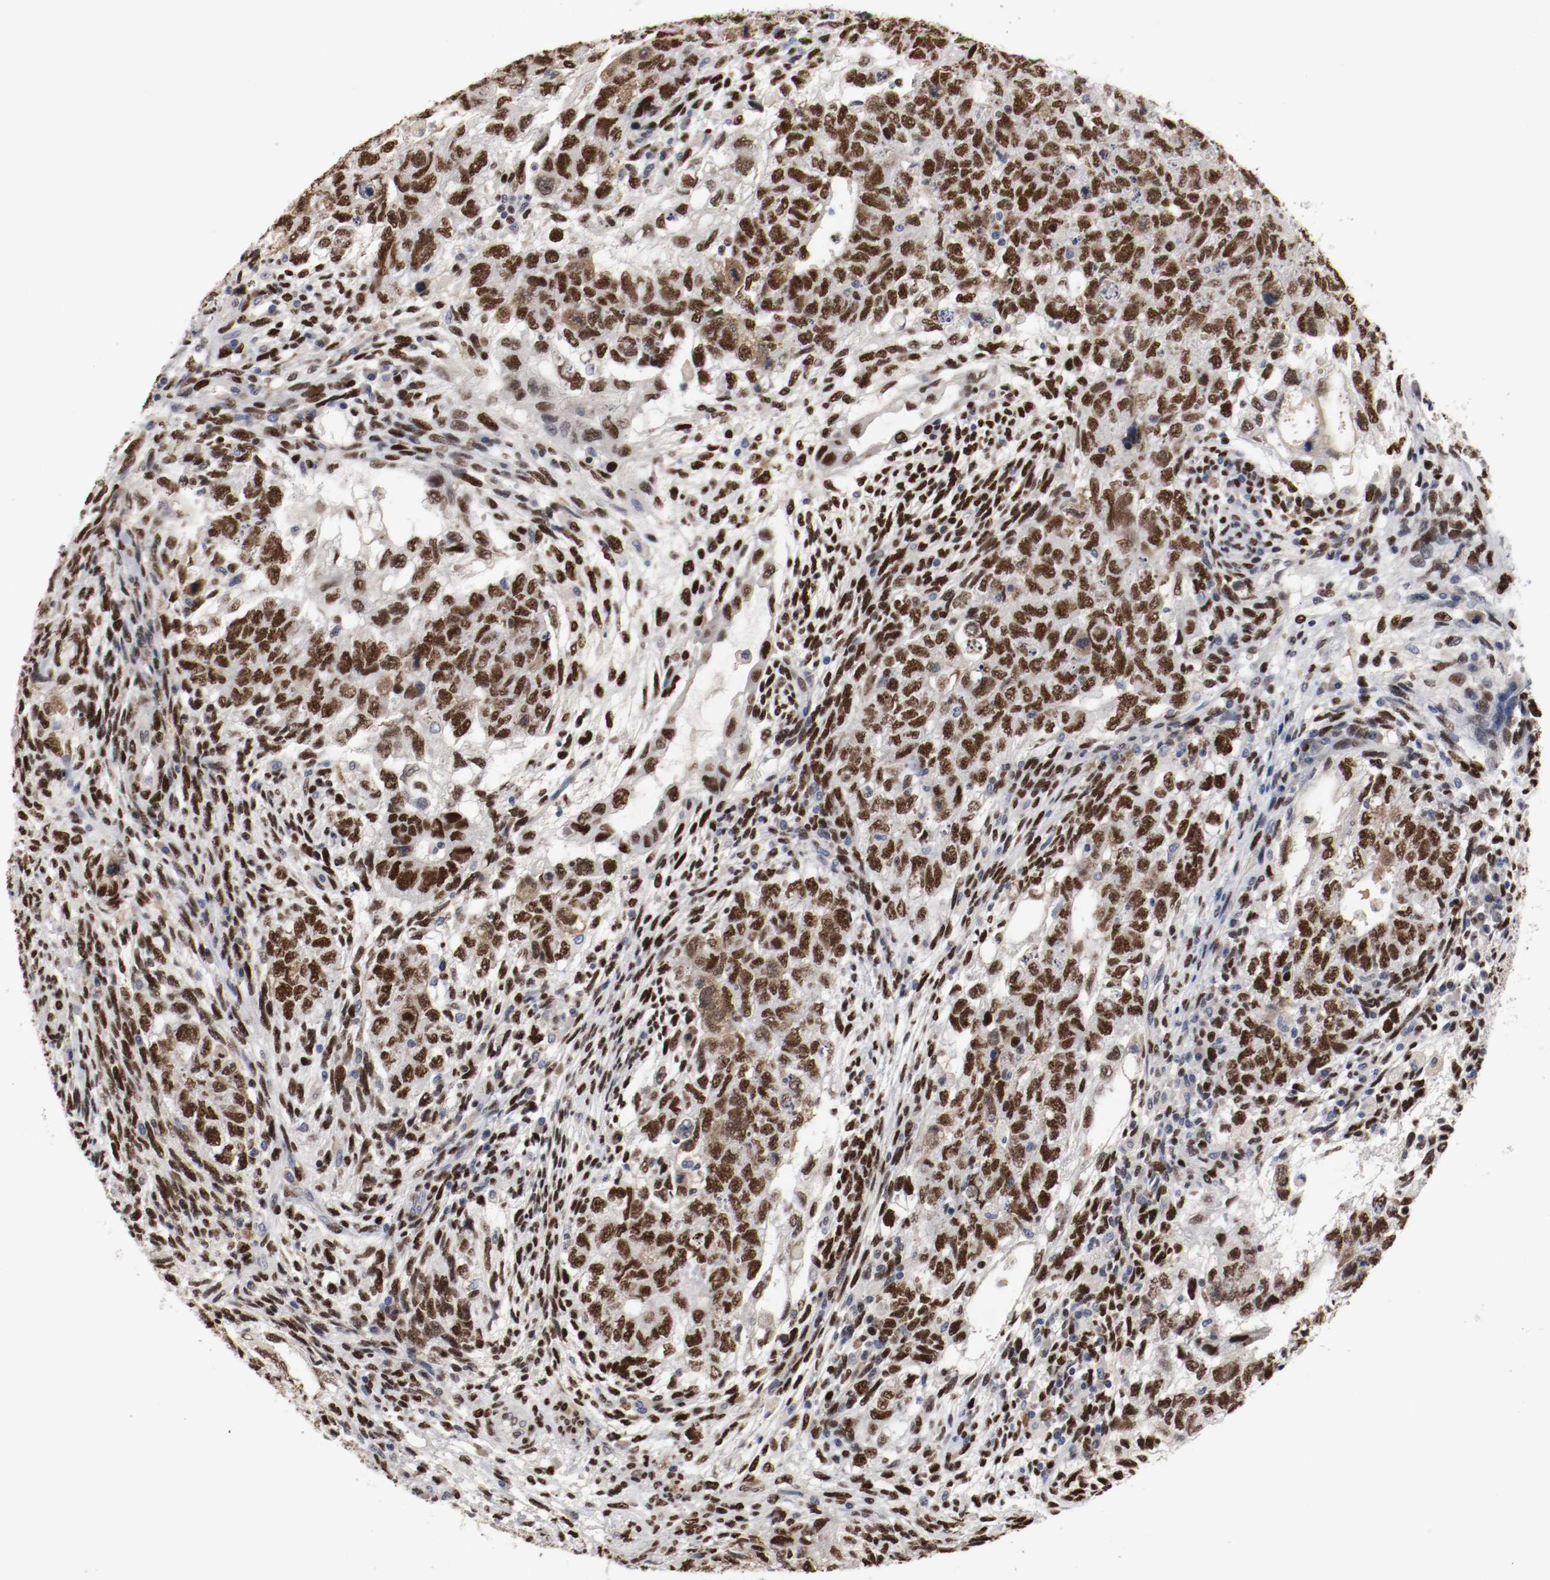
{"staining": {"intensity": "strong", "quantity": ">75%", "location": "nuclear"}, "tissue": "testis cancer", "cell_type": "Tumor cells", "image_type": "cancer", "snomed": [{"axis": "morphology", "description": "Normal tissue, NOS"}, {"axis": "morphology", "description": "Carcinoma, Embryonal, NOS"}, {"axis": "topography", "description": "Testis"}], "caption": "Testis embryonal carcinoma stained with a protein marker reveals strong staining in tumor cells.", "gene": "MCM6", "patient": {"sex": "male", "age": 36}}